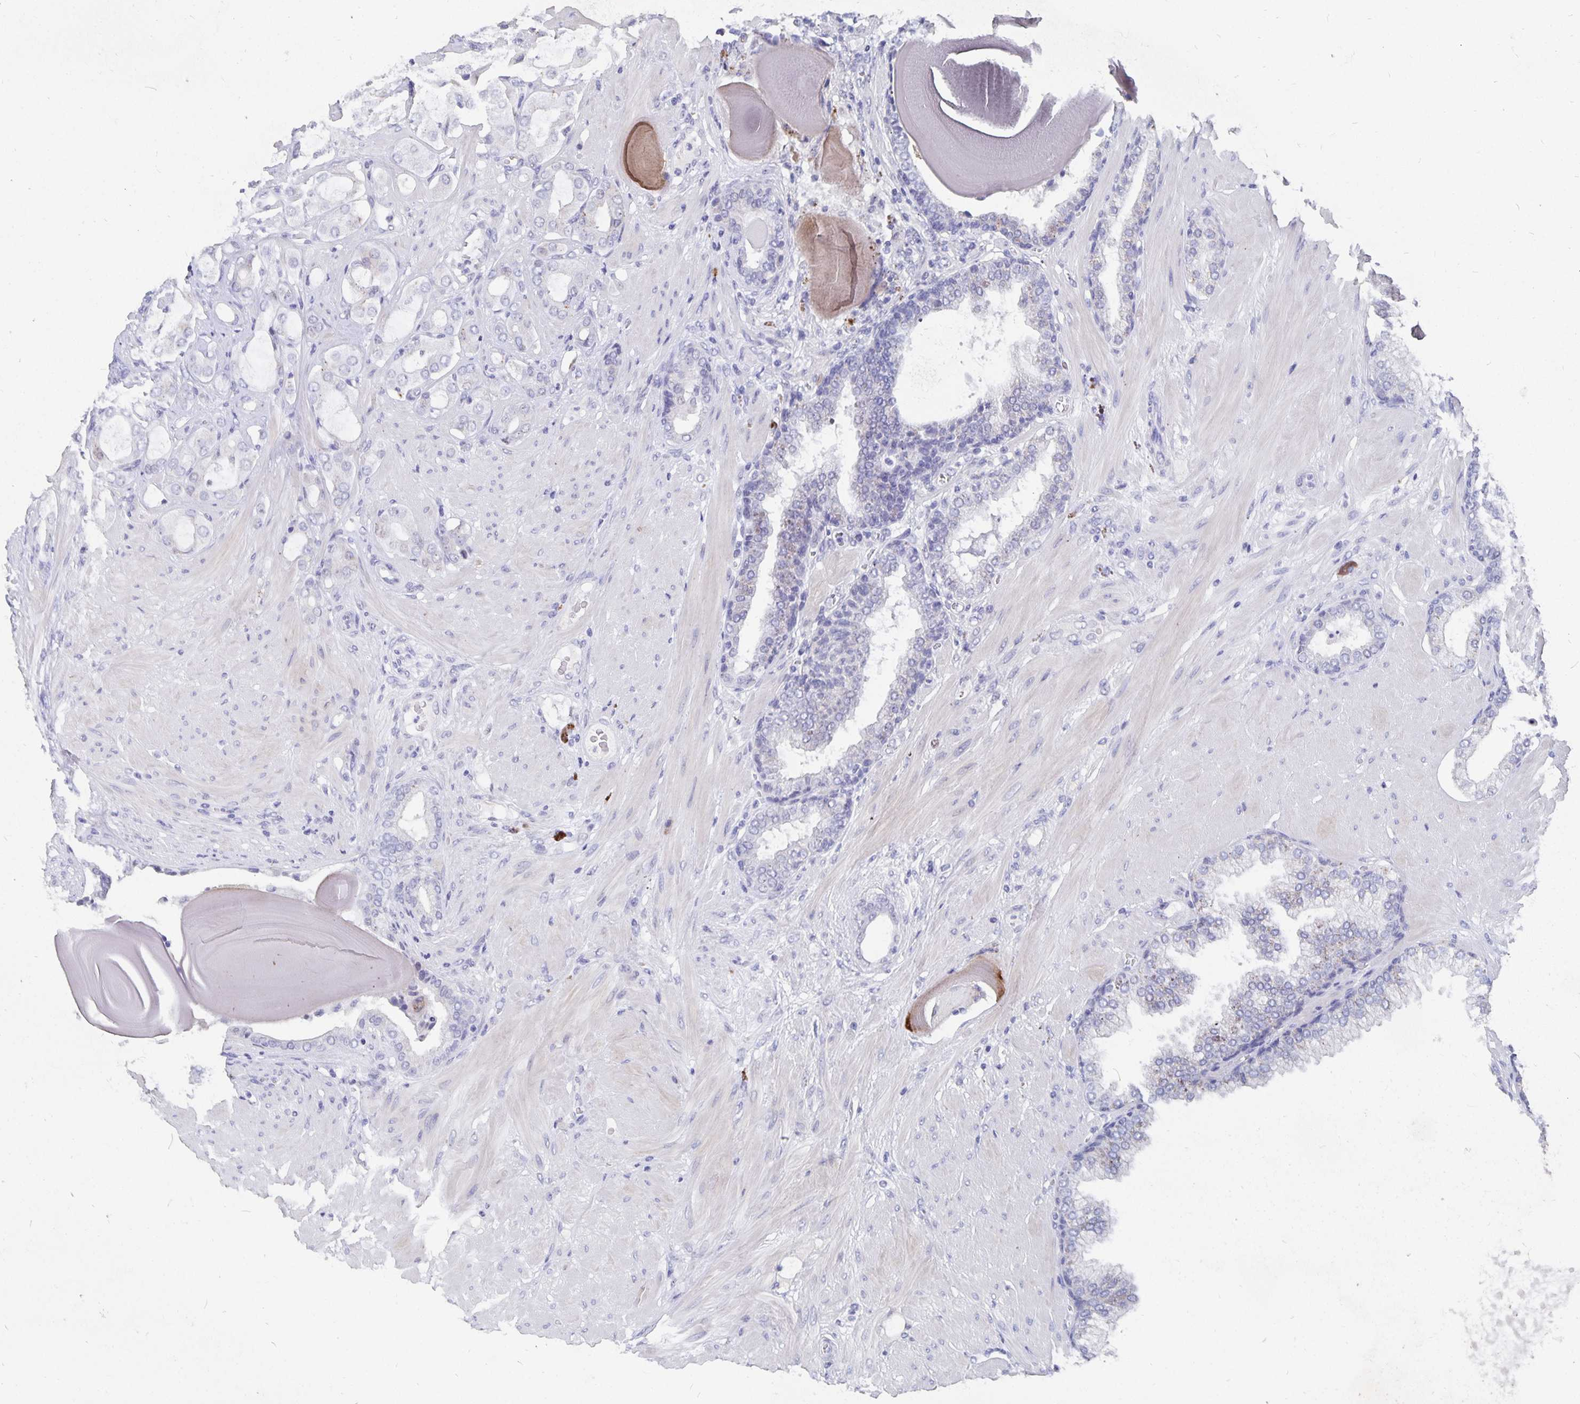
{"staining": {"intensity": "negative", "quantity": "none", "location": "none"}, "tissue": "prostate cancer", "cell_type": "Tumor cells", "image_type": "cancer", "snomed": [{"axis": "morphology", "description": "Adenocarcinoma, Low grade"}, {"axis": "topography", "description": "Prostate"}], "caption": "Protein analysis of low-grade adenocarcinoma (prostate) reveals no significant expression in tumor cells.", "gene": "SMOC1", "patient": {"sex": "male", "age": 57}}